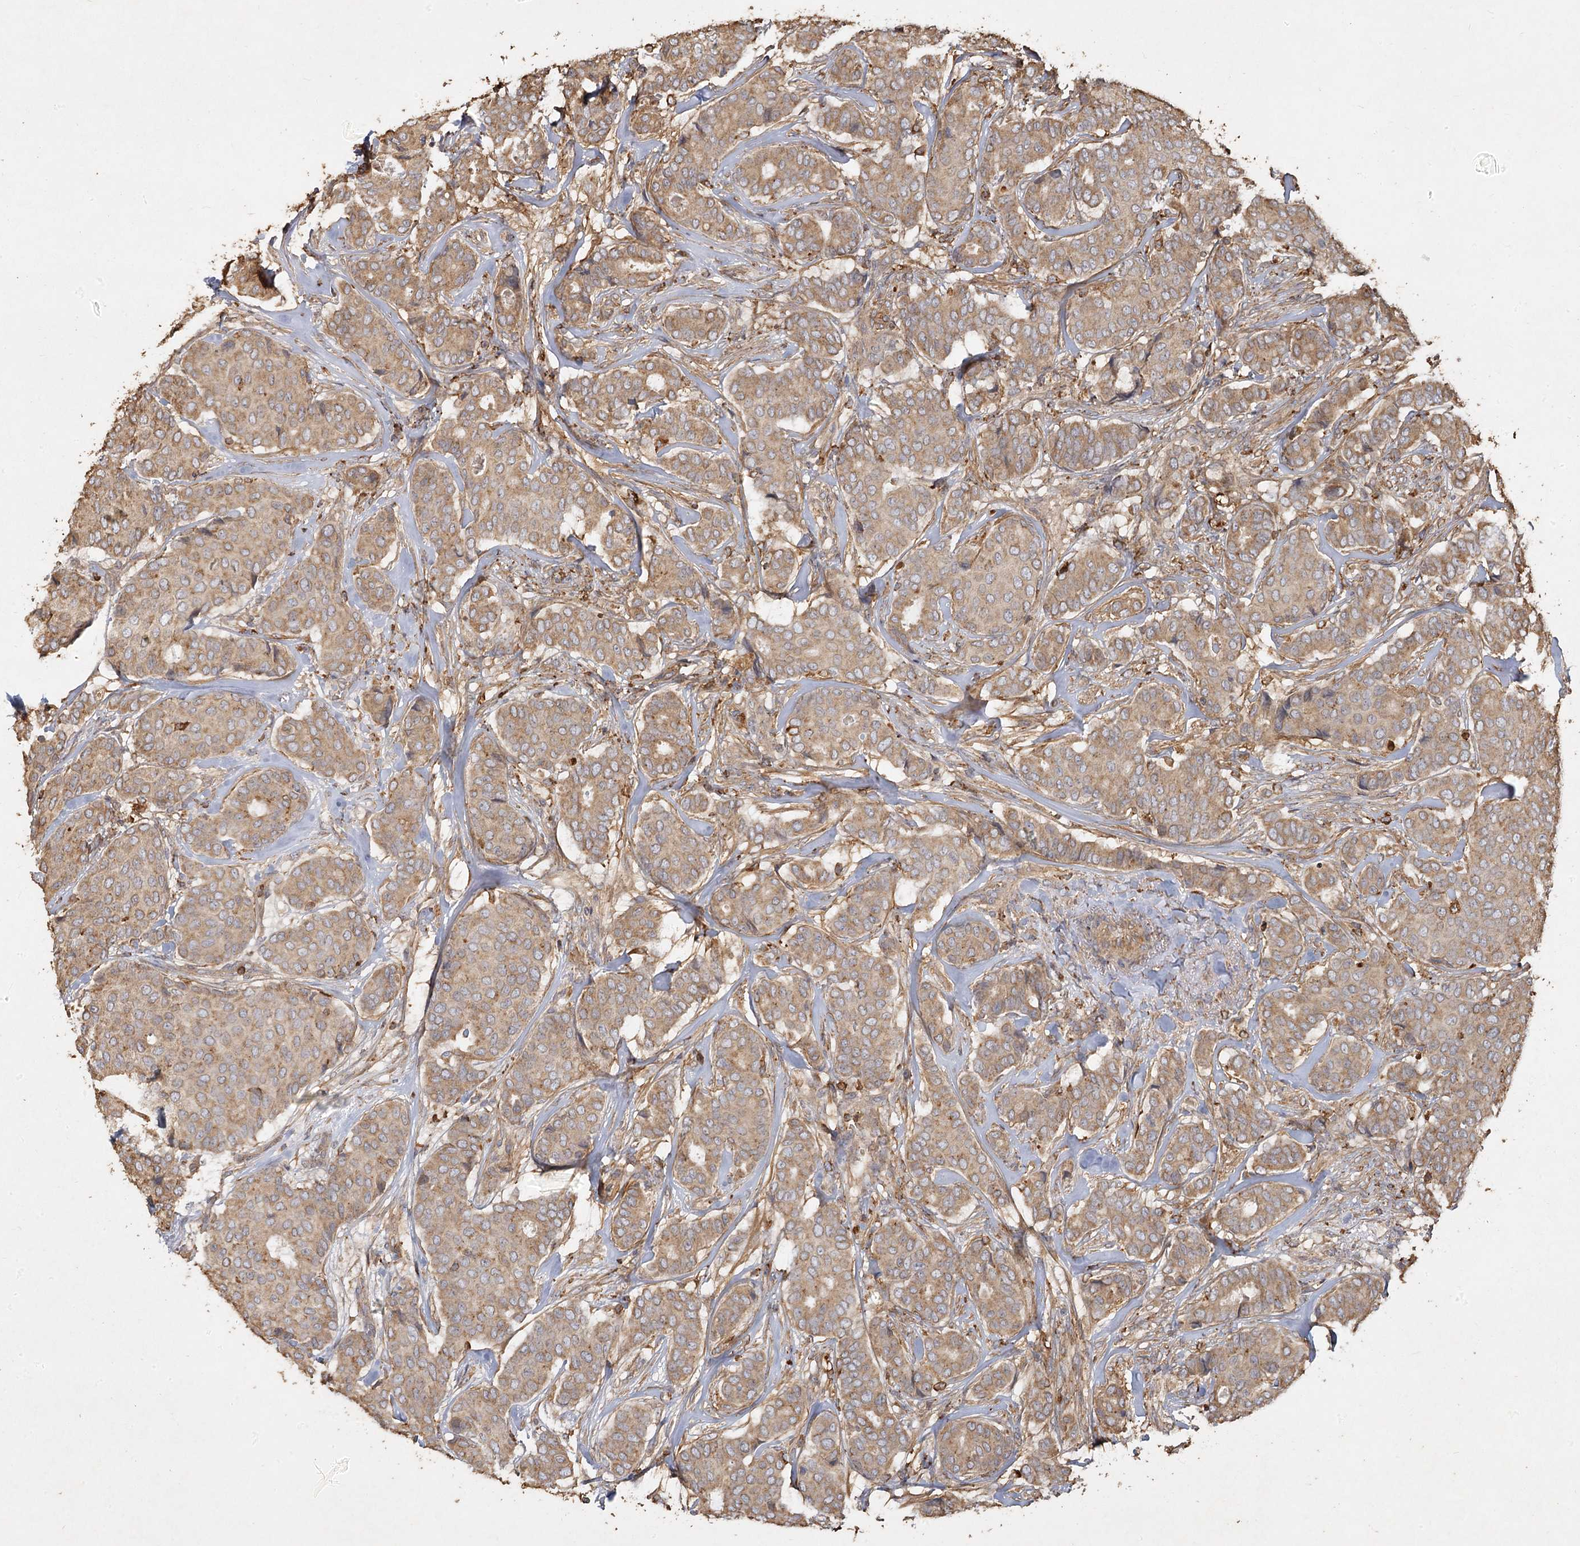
{"staining": {"intensity": "moderate", "quantity": ">75%", "location": "cytoplasmic/membranous"}, "tissue": "breast cancer", "cell_type": "Tumor cells", "image_type": "cancer", "snomed": [{"axis": "morphology", "description": "Duct carcinoma"}, {"axis": "topography", "description": "Breast"}], "caption": "Moderate cytoplasmic/membranous protein expression is appreciated in about >75% of tumor cells in breast invasive ductal carcinoma.", "gene": "PIK3C2A", "patient": {"sex": "female", "age": 75}}